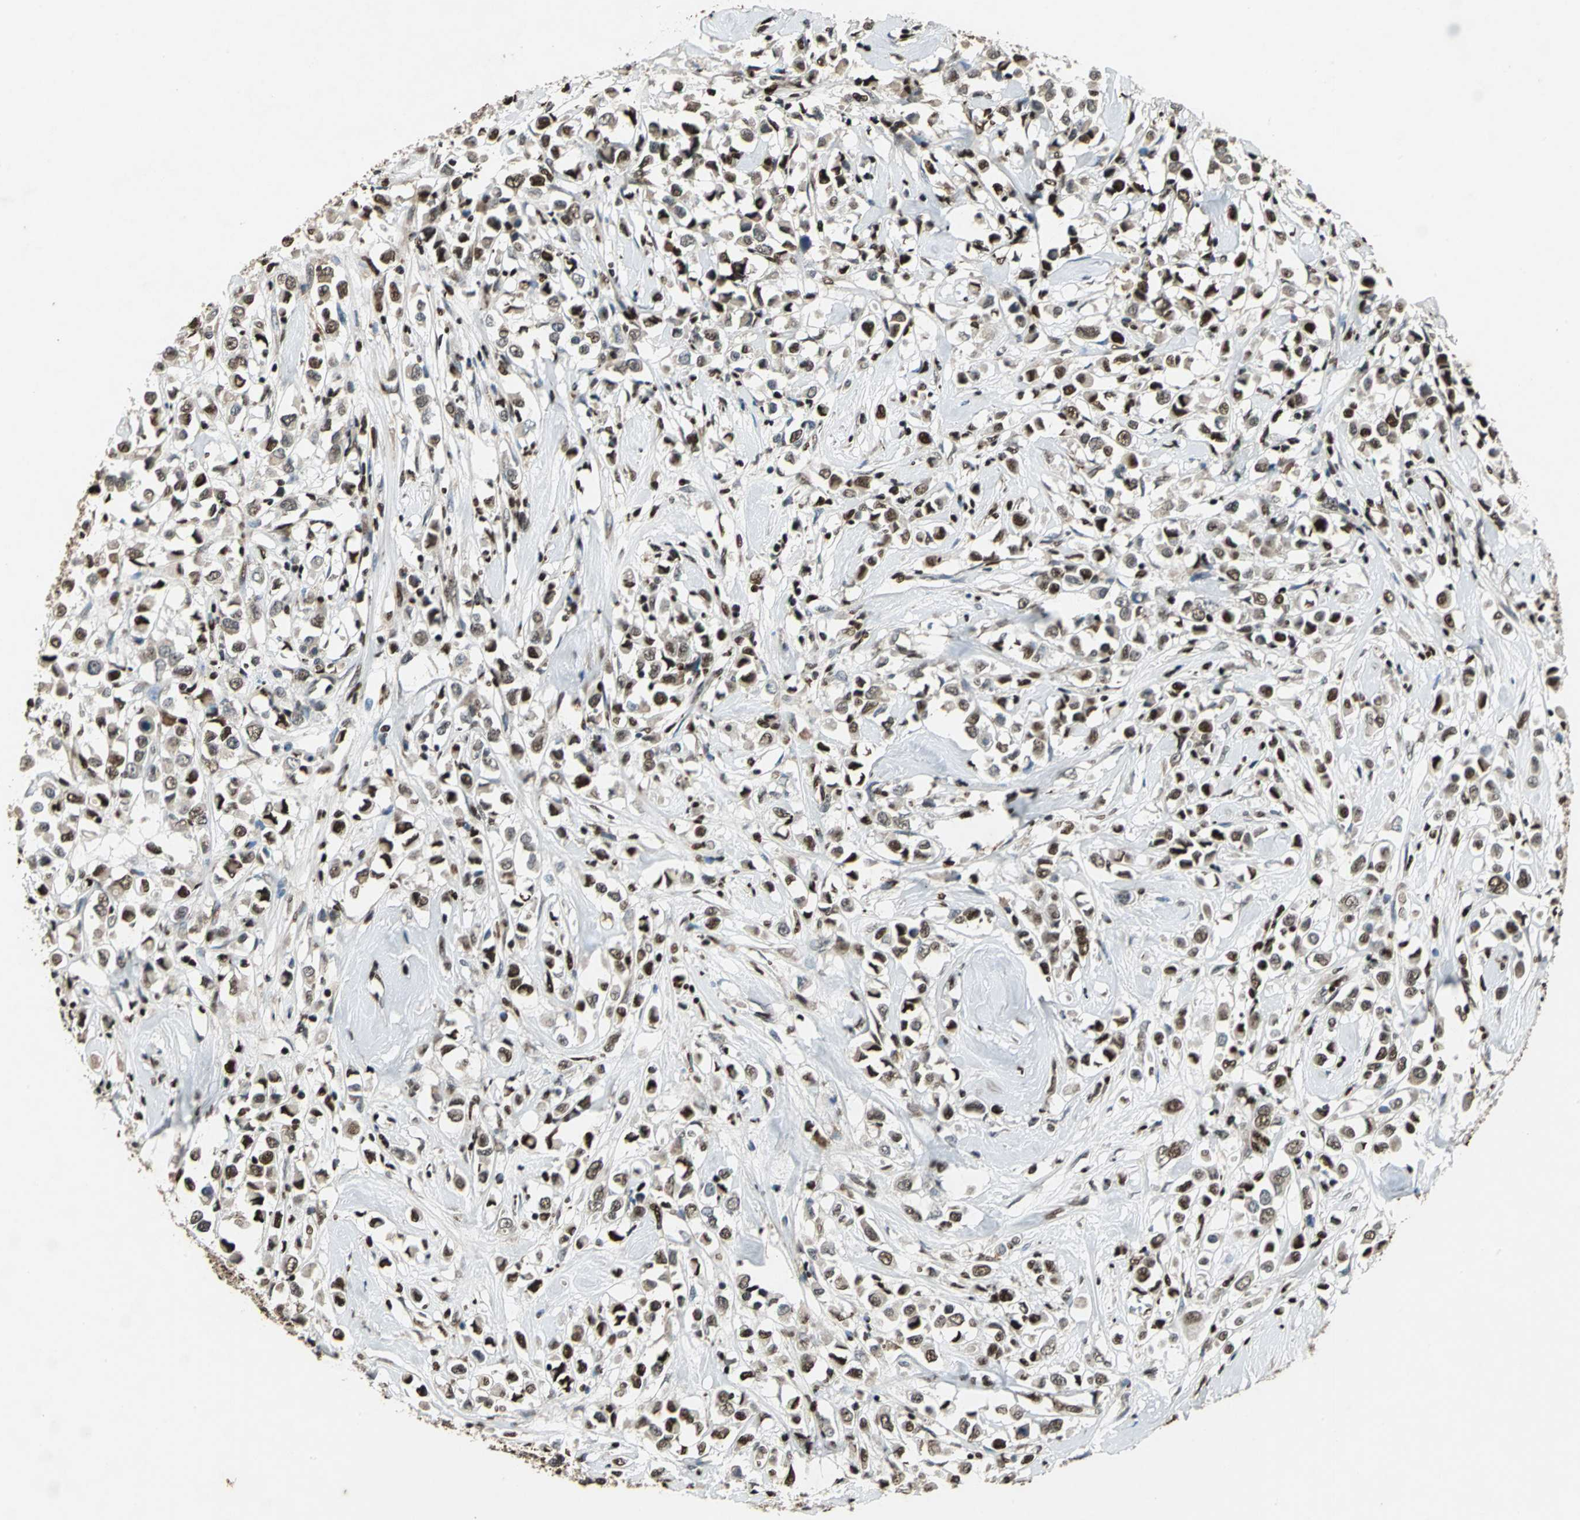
{"staining": {"intensity": "moderate", "quantity": ">75%", "location": "nuclear"}, "tissue": "breast cancer", "cell_type": "Tumor cells", "image_type": "cancer", "snomed": [{"axis": "morphology", "description": "Duct carcinoma"}, {"axis": "topography", "description": "Breast"}], "caption": "Moderate nuclear staining is seen in about >75% of tumor cells in breast cancer.", "gene": "ANP32A", "patient": {"sex": "female", "age": 61}}